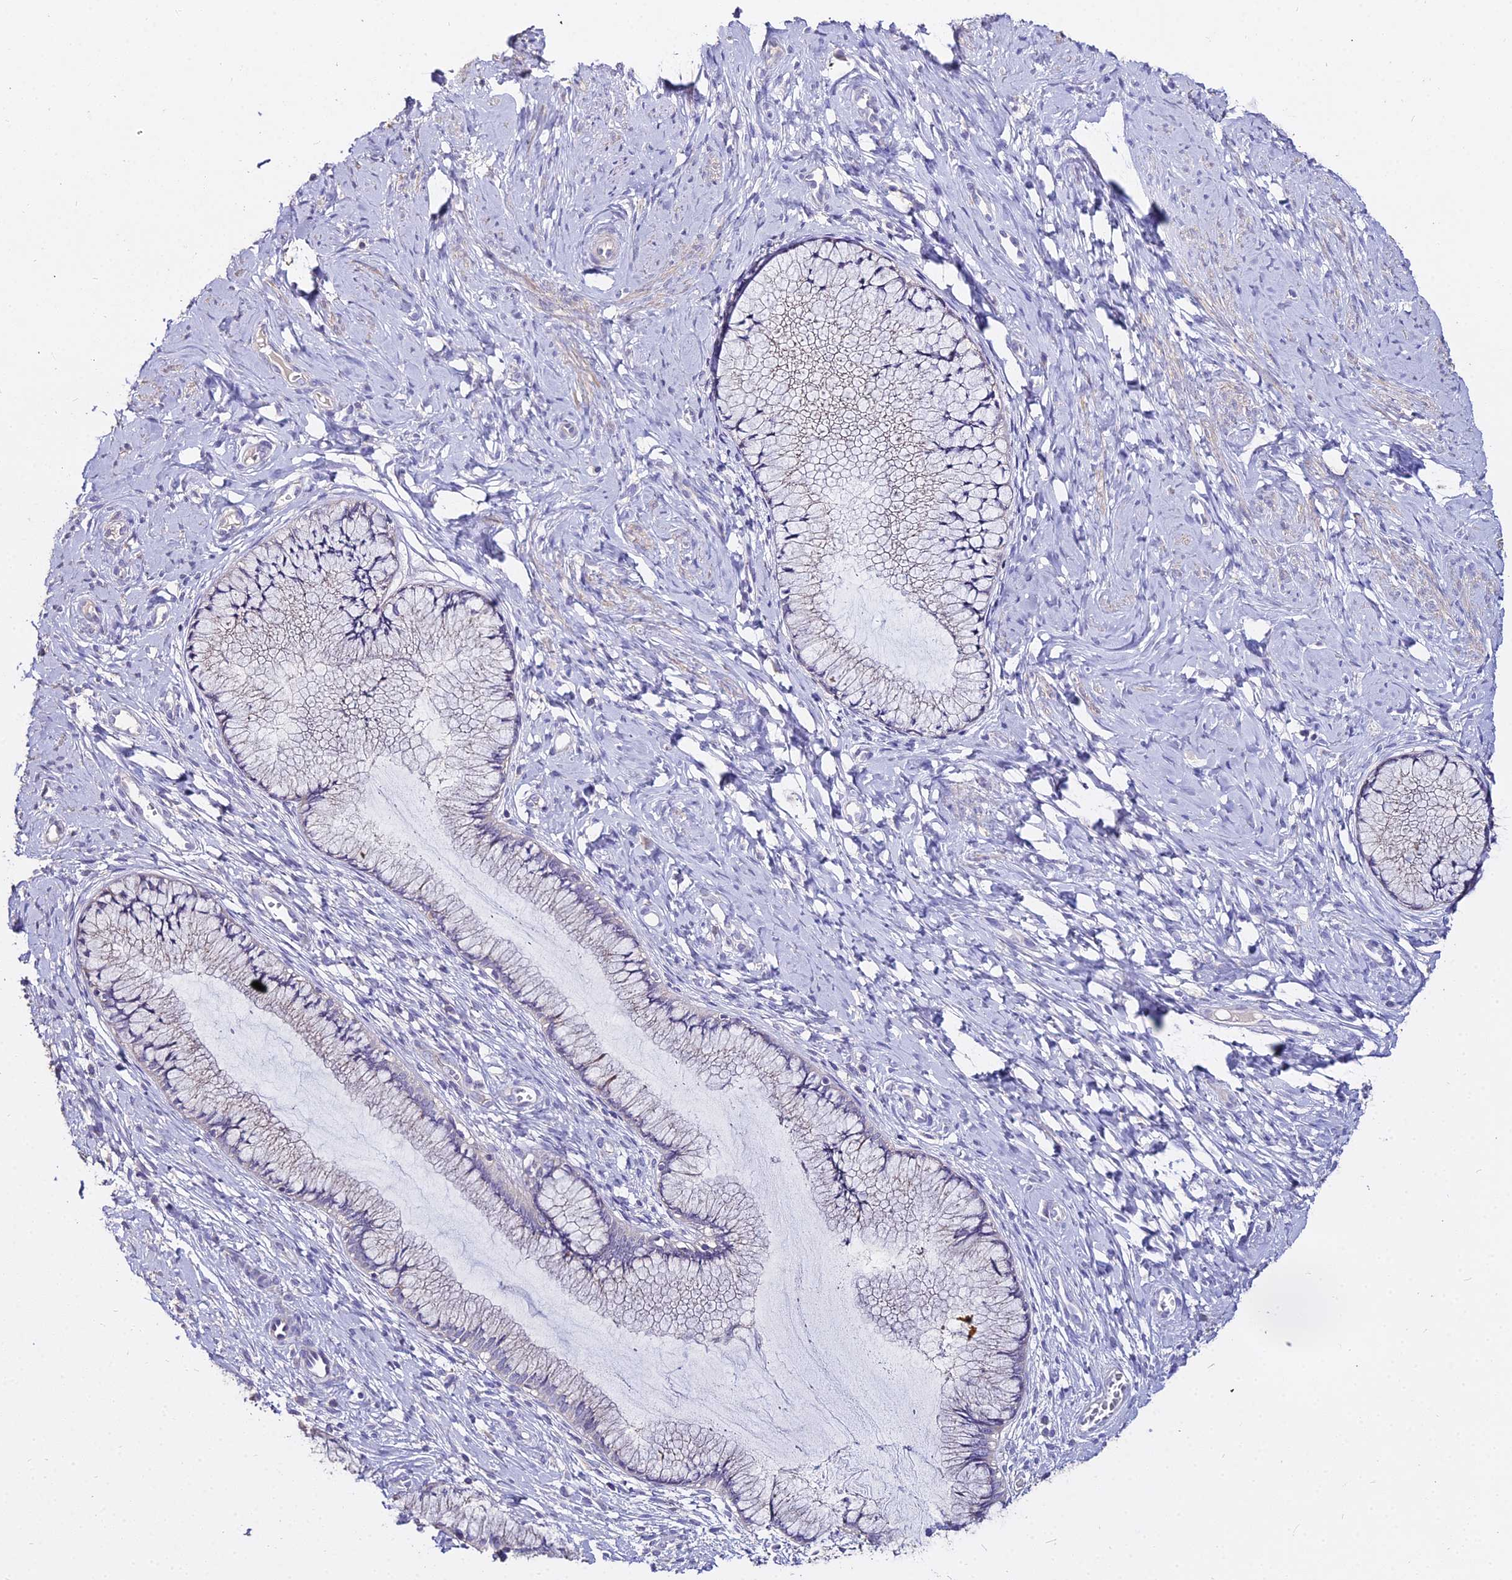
{"staining": {"intensity": "negative", "quantity": "none", "location": "none"}, "tissue": "cervix", "cell_type": "Glandular cells", "image_type": "normal", "snomed": [{"axis": "morphology", "description": "Normal tissue, NOS"}, {"axis": "topography", "description": "Cervix"}], "caption": "Immunohistochemistry (IHC) of normal cervix shows no expression in glandular cells.", "gene": "GLYAT", "patient": {"sex": "female", "age": 42}}